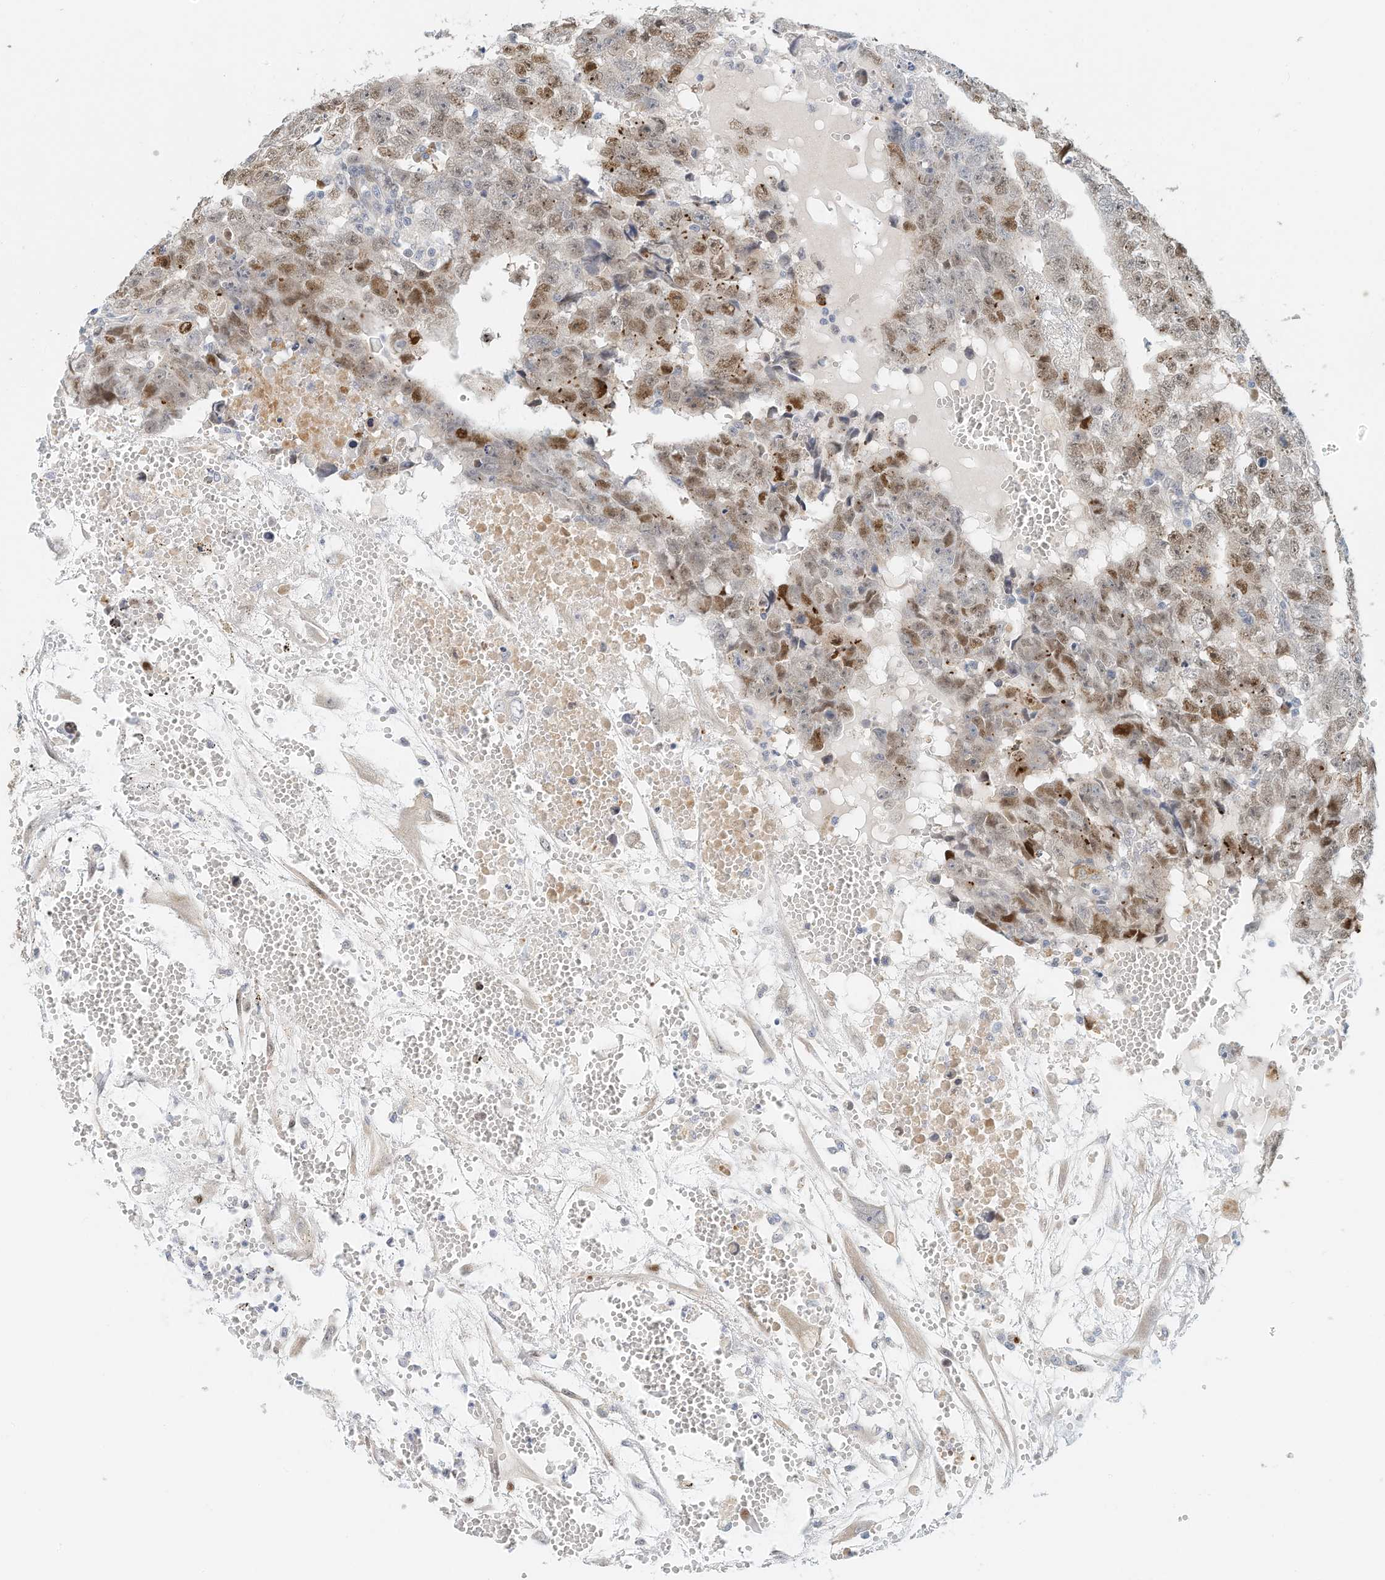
{"staining": {"intensity": "moderate", "quantity": ">75%", "location": "nuclear"}, "tissue": "testis cancer", "cell_type": "Tumor cells", "image_type": "cancer", "snomed": [{"axis": "morphology", "description": "Carcinoma, Embryonal, NOS"}, {"axis": "topography", "description": "Testis"}], "caption": "About >75% of tumor cells in human testis cancer reveal moderate nuclear protein positivity as visualized by brown immunohistochemical staining.", "gene": "ARHGAP28", "patient": {"sex": "male", "age": 25}}